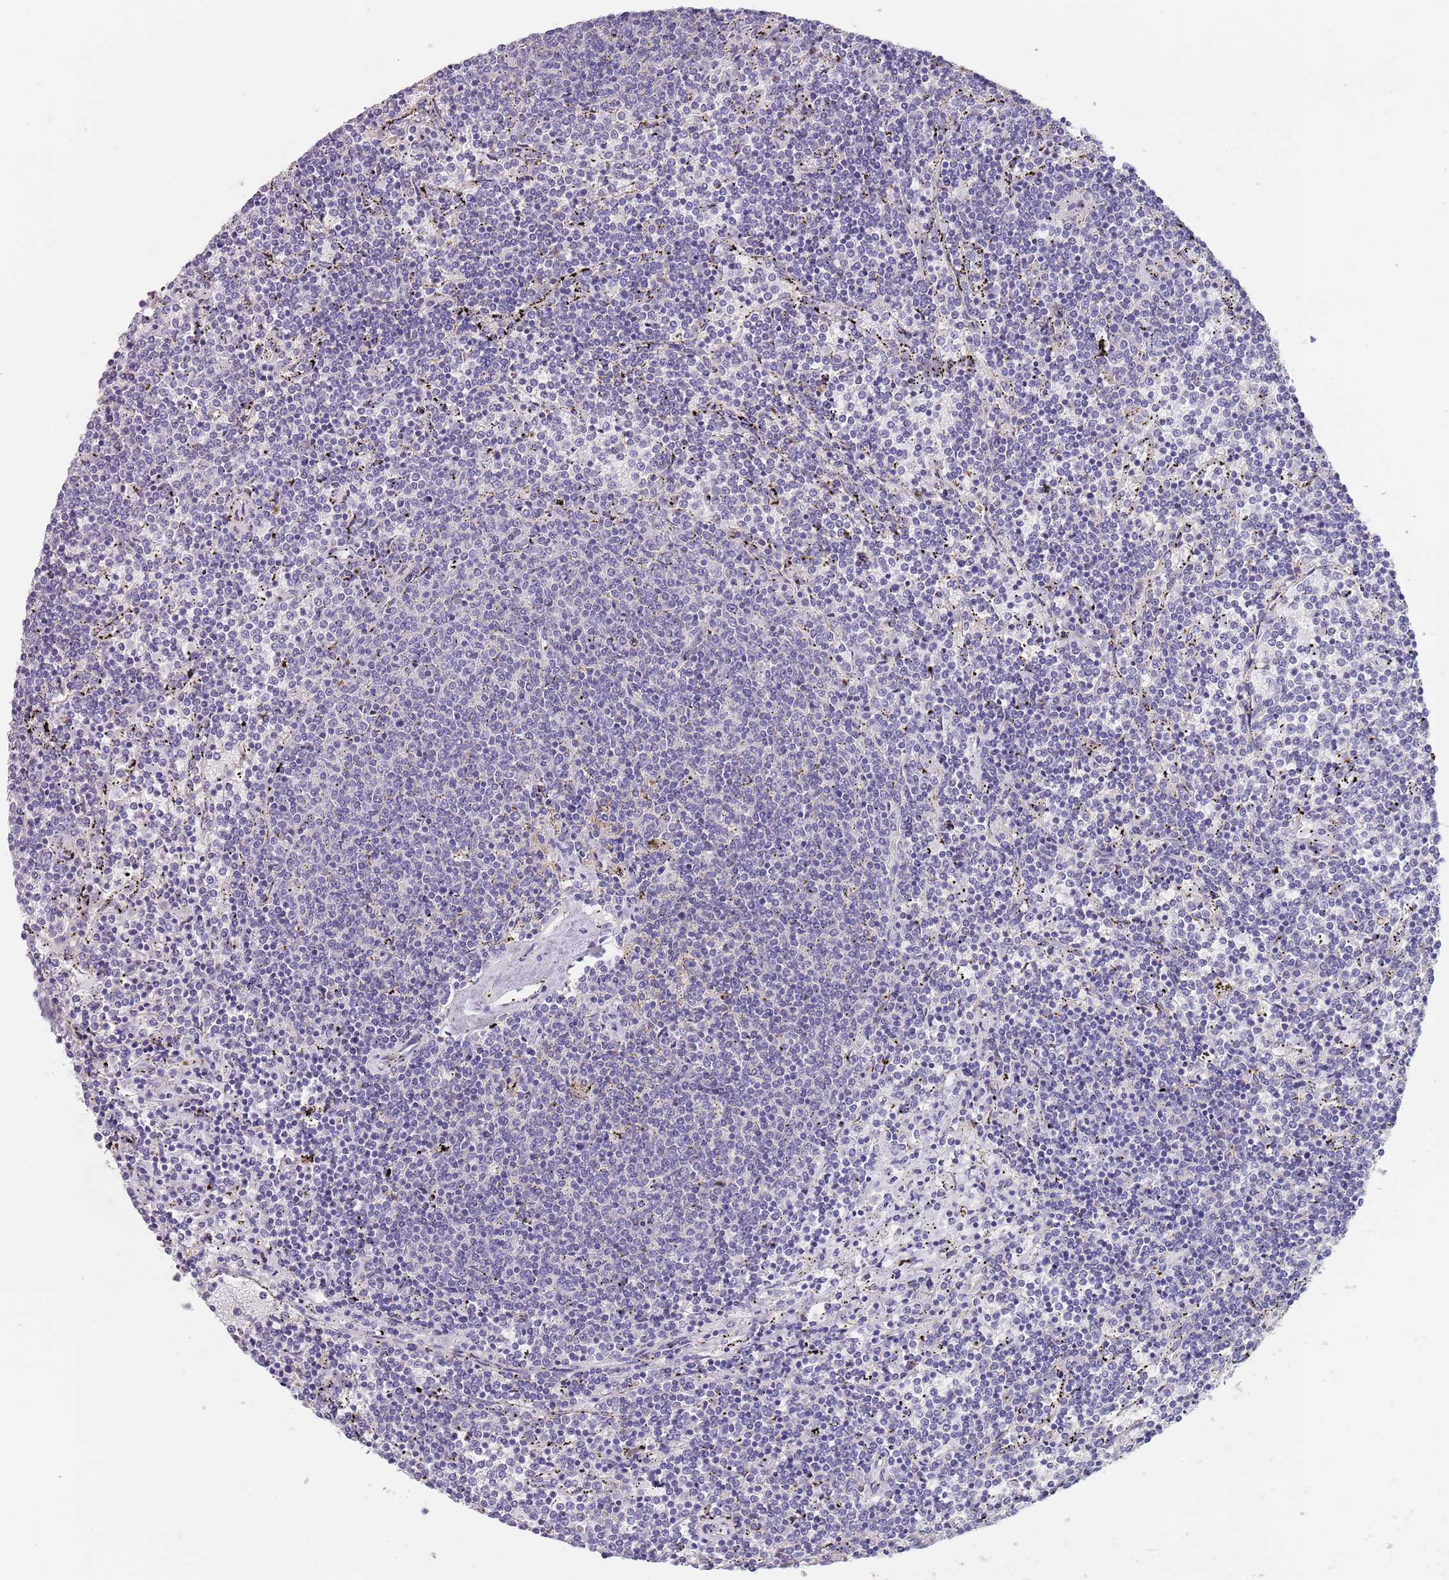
{"staining": {"intensity": "negative", "quantity": "none", "location": "none"}, "tissue": "lymphoma", "cell_type": "Tumor cells", "image_type": "cancer", "snomed": [{"axis": "morphology", "description": "Malignant lymphoma, non-Hodgkin's type, Low grade"}, {"axis": "topography", "description": "Spleen"}], "caption": "Immunohistochemistry (IHC) histopathology image of neoplastic tissue: malignant lymphoma, non-Hodgkin's type (low-grade) stained with DAB (3,3'-diaminobenzidine) displays no significant protein positivity in tumor cells. (DAB (3,3'-diaminobenzidine) IHC visualized using brightfield microscopy, high magnification).", "gene": "MAN1C1", "patient": {"sex": "female", "age": 50}}